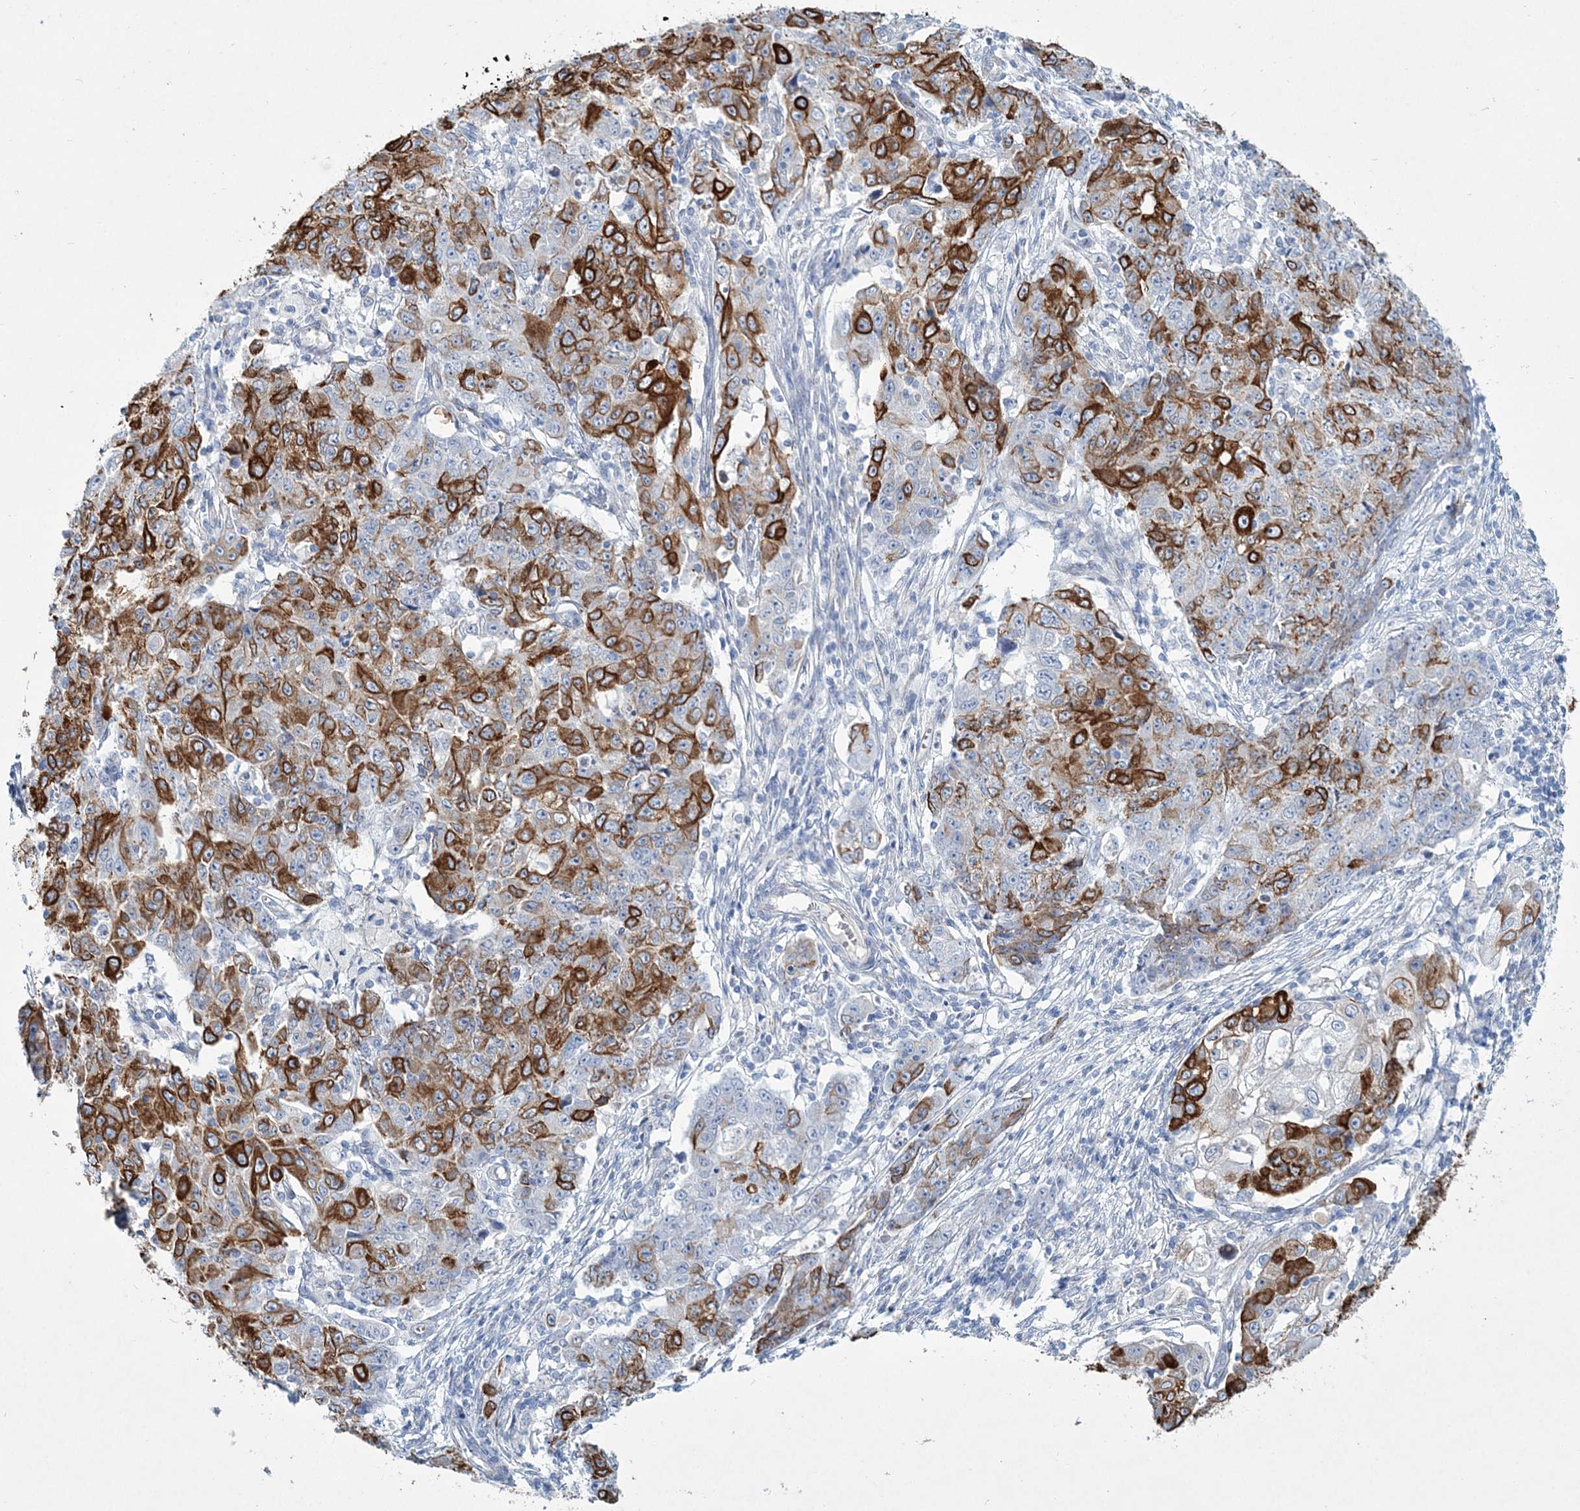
{"staining": {"intensity": "strong", "quantity": "25%-75%", "location": "cytoplasmic/membranous"}, "tissue": "ovarian cancer", "cell_type": "Tumor cells", "image_type": "cancer", "snomed": [{"axis": "morphology", "description": "Carcinoma, endometroid"}, {"axis": "topography", "description": "Ovary"}], "caption": "Immunohistochemical staining of human ovarian cancer (endometroid carcinoma) displays strong cytoplasmic/membranous protein expression in approximately 25%-75% of tumor cells. (IHC, brightfield microscopy, high magnification).", "gene": "ADGRL1", "patient": {"sex": "female", "age": 42}}